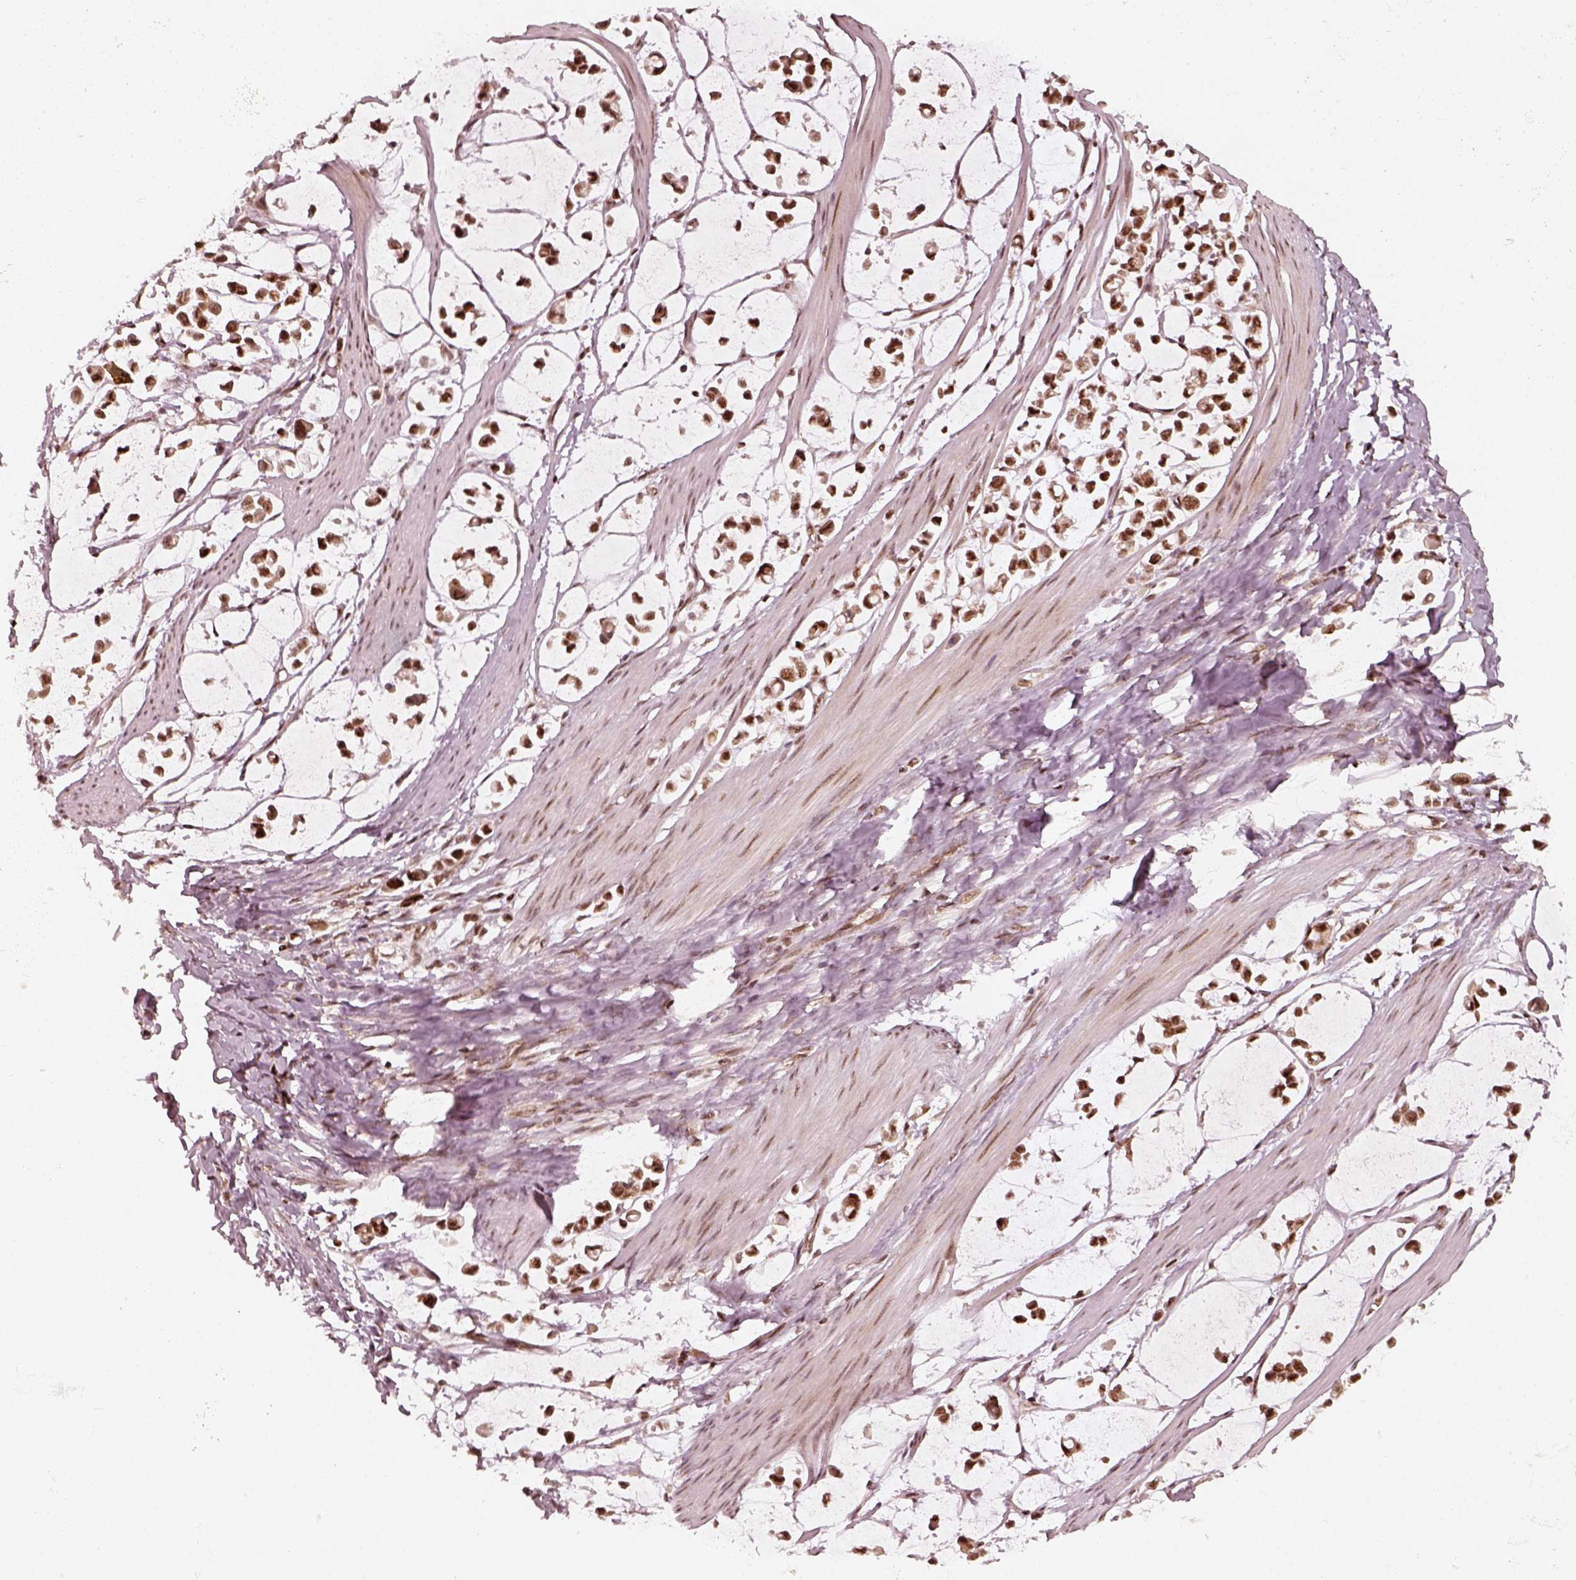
{"staining": {"intensity": "strong", "quantity": ">75%", "location": "nuclear"}, "tissue": "stomach cancer", "cell_type": "Tumor cells", "image_type": "cancer", "snomed": [{"axis": "morphology", "description": "Adenocarcinoma, NOS"}, {"axis": "topography", "description": "Stomach"}], "caption": "Protein staining demonstrates strong nuclear staining in approximately >75% of tumor cells in adenocarcinoma (stomach).", "gene": "GMEB2", "patient": {"sex": "male", "age": 82}}